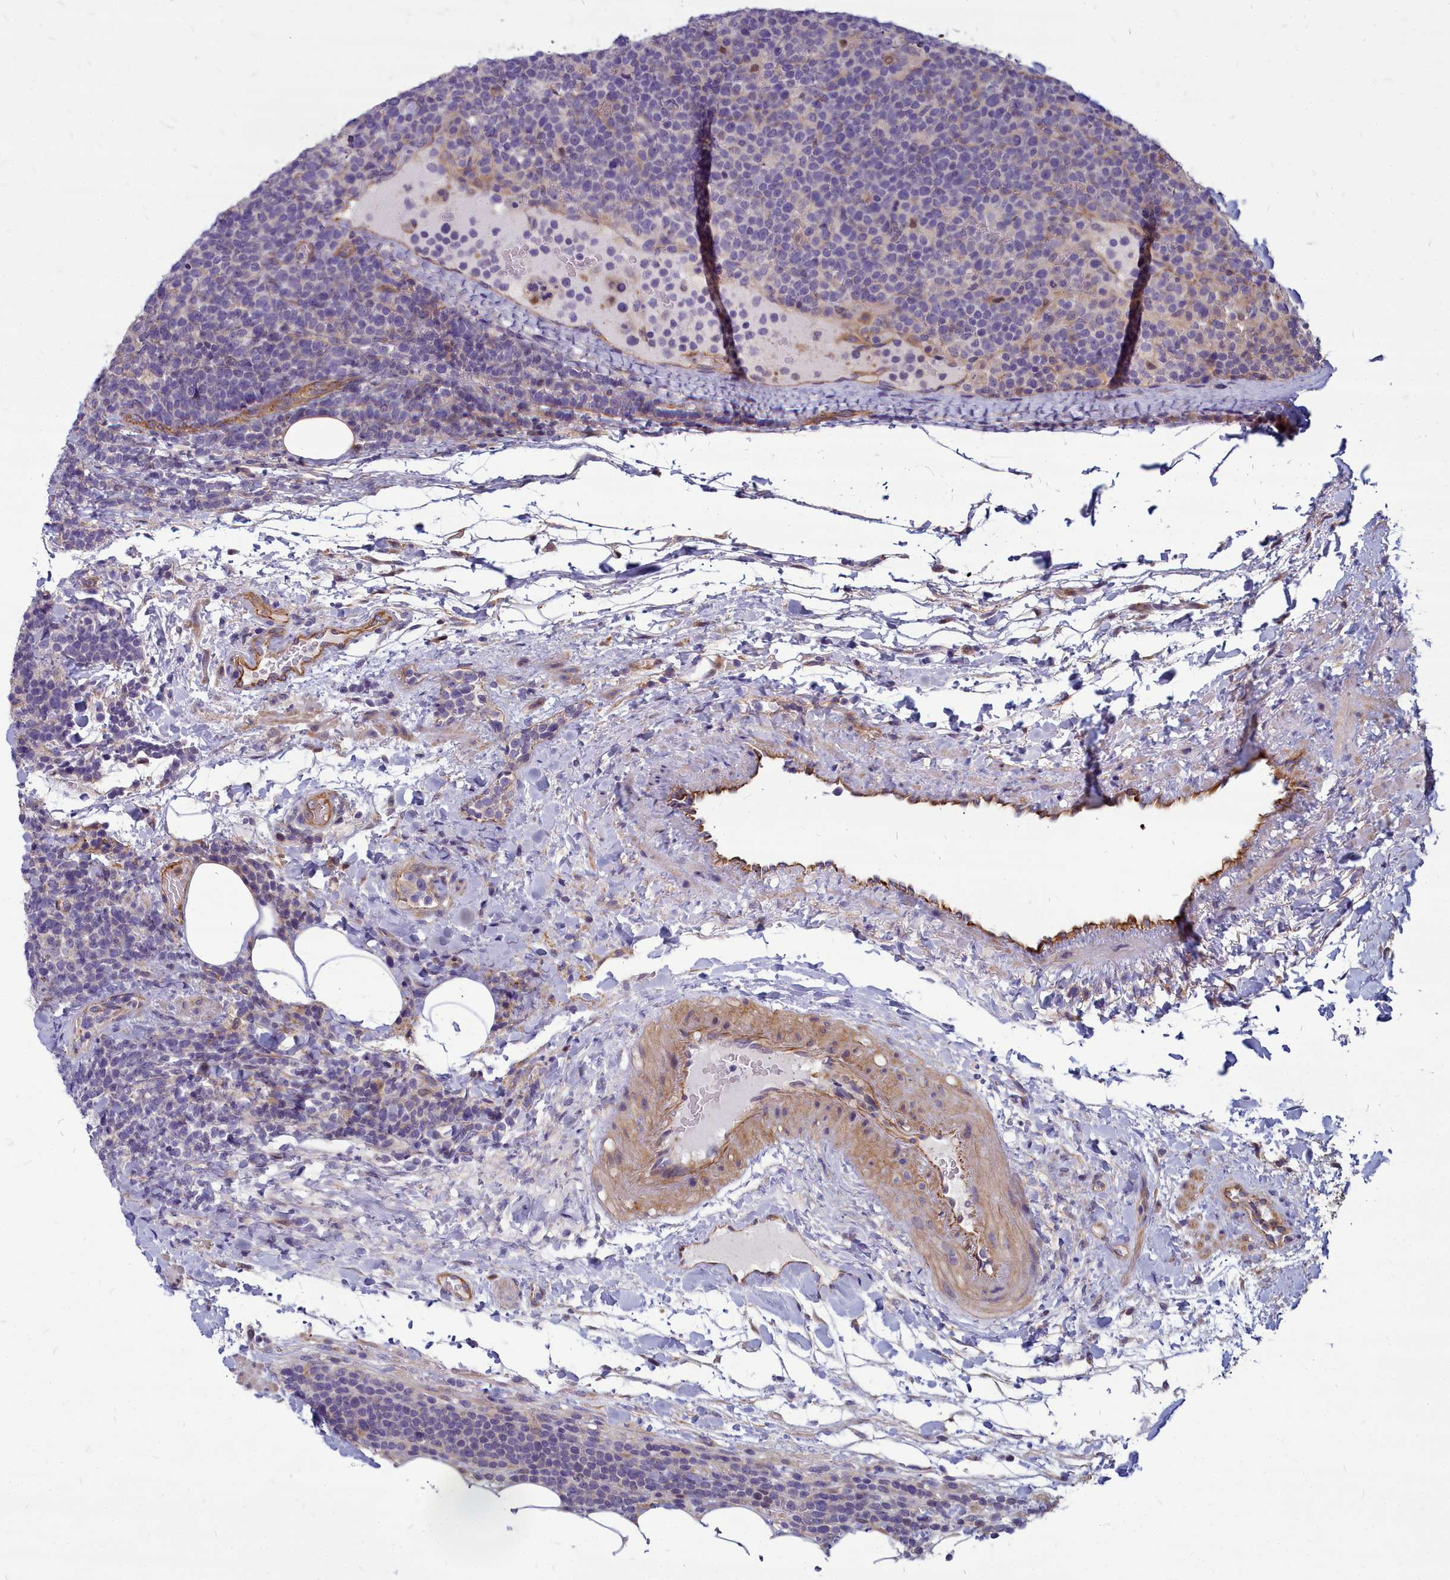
{"staining": {"intensity": "negative", "quantity": "none", "location": "none"}, "tissue": "lymphoma", "cell_type": "Tumor cells", "image_type": "cancer", "snomed": [{"axis": "morphology", "description": "Malignant lymphoma, non-Hodgkin's type, High grade"}, {"axis": "topography", "description": "Lymph node"}], "caption": "DAB immunohistochemical staining of human malignant lymphoma, non-Hodgkin's type (high-grade) shows no significant staining in tumor cells. The staining is performed using DAB (3,3'-diaminobenzidine) brown chromogen with nuclei counter-stained in using hematoxylin.", "gene": "TTC5", "patient": {"sex": "male", "age": 61}}